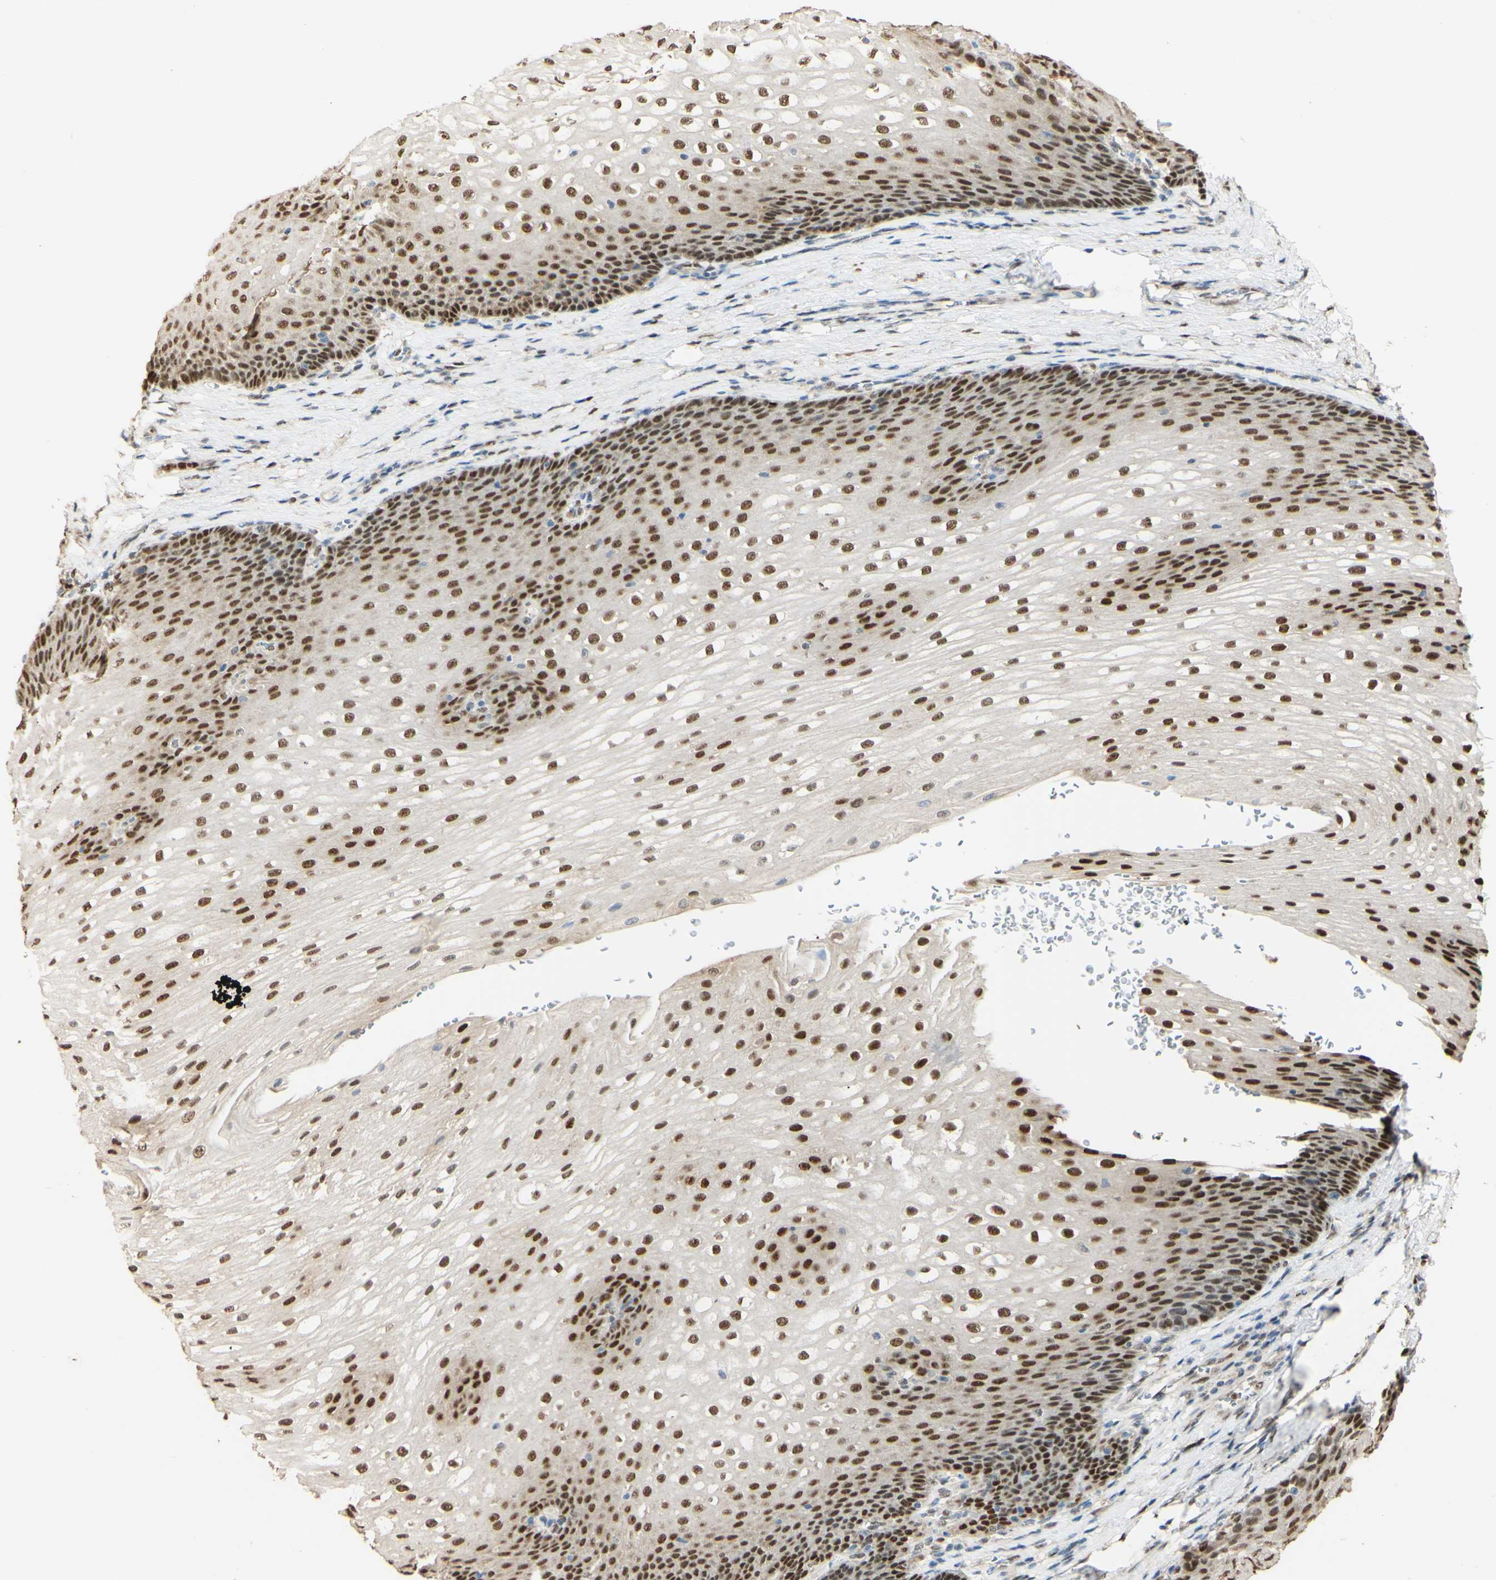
{"staining": {"intensity": "strong", "quantity": ">75%", "location": "cytoplasmic/membranous,nuclear"}, "tissue": "esophagus", "cell_type": "Squamous epithelial cells", "image_type": "normal", "snomed": [{"axis": "morphology", "description": "Normal tissue, NOS"}, {"axis": "topography", "description": "Esophagus"}], "caption": "Immunohistochemical staining of benign human esophagus demonstrates strong cytoplasmic/membranous,nuclear protein staining in approximately >75% of squamous epithelial cells. (Brightfield microscopy of DAB IHC at high magnification).", "gene": "MAP3K4", "patient": {"sex": "male", "age": 48}}